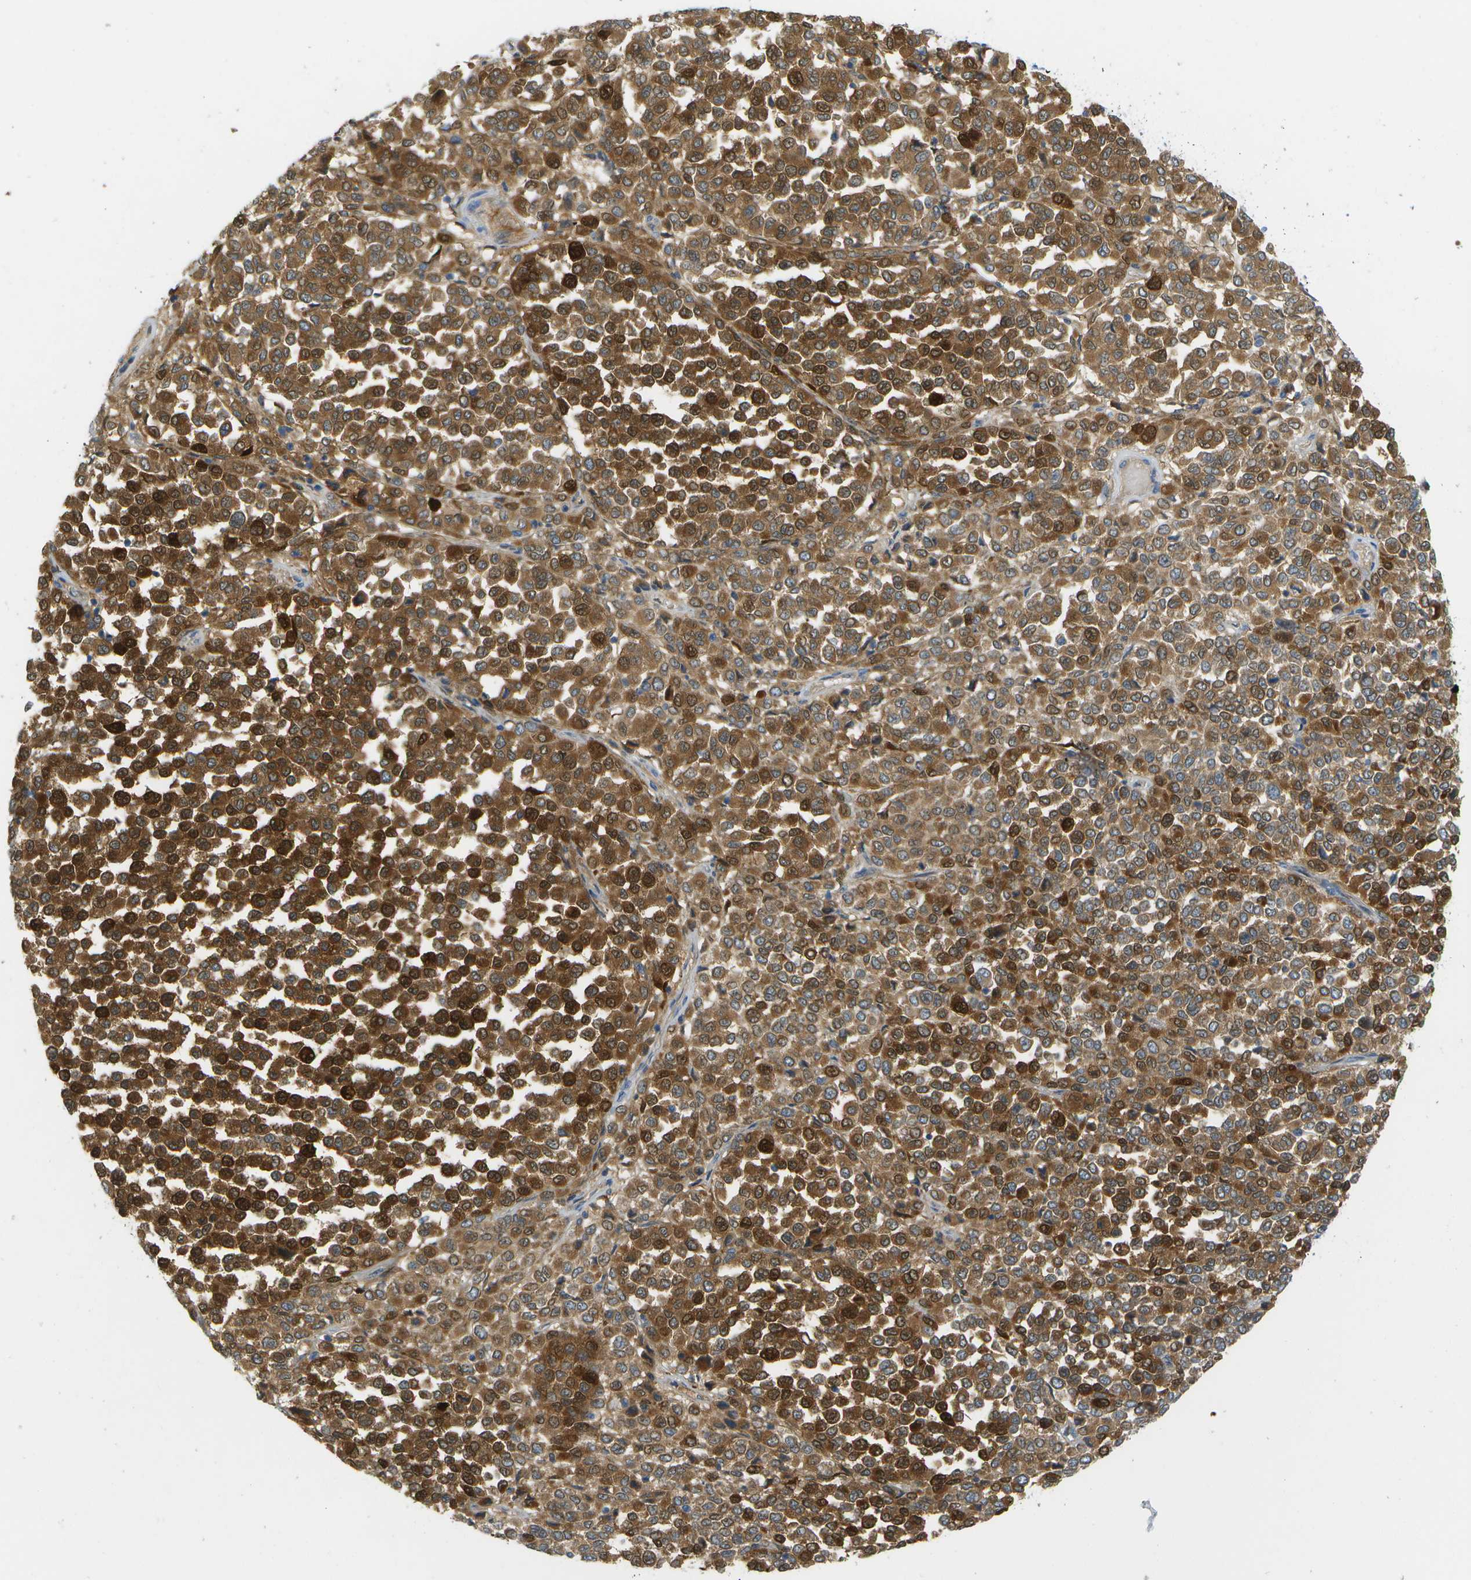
{"staining": {"intensity": "moderate", "quantity": ">75%", "location": "cytoplasmic/membranous"}, "tissue": "melanoma", "cell_type": "Tumor cells", "image_type": "cancer", "snomed": [{"axis": "morphology", "description": "Malignant melanoma, Metastatic site"}, {"axis": "topography", "description": "Pancreas"}], "caption": "The micrograph exhibits staining of malignant melanoma (metastatic site), revealing moderate cytoplasmic/membranous protein expression (brown color) within tumor cells. The protein of interest is shown in brown color, while the nuclei are stained blue.", "gene": "CUL9", "patient": {"sex": "female", "age": 30}}